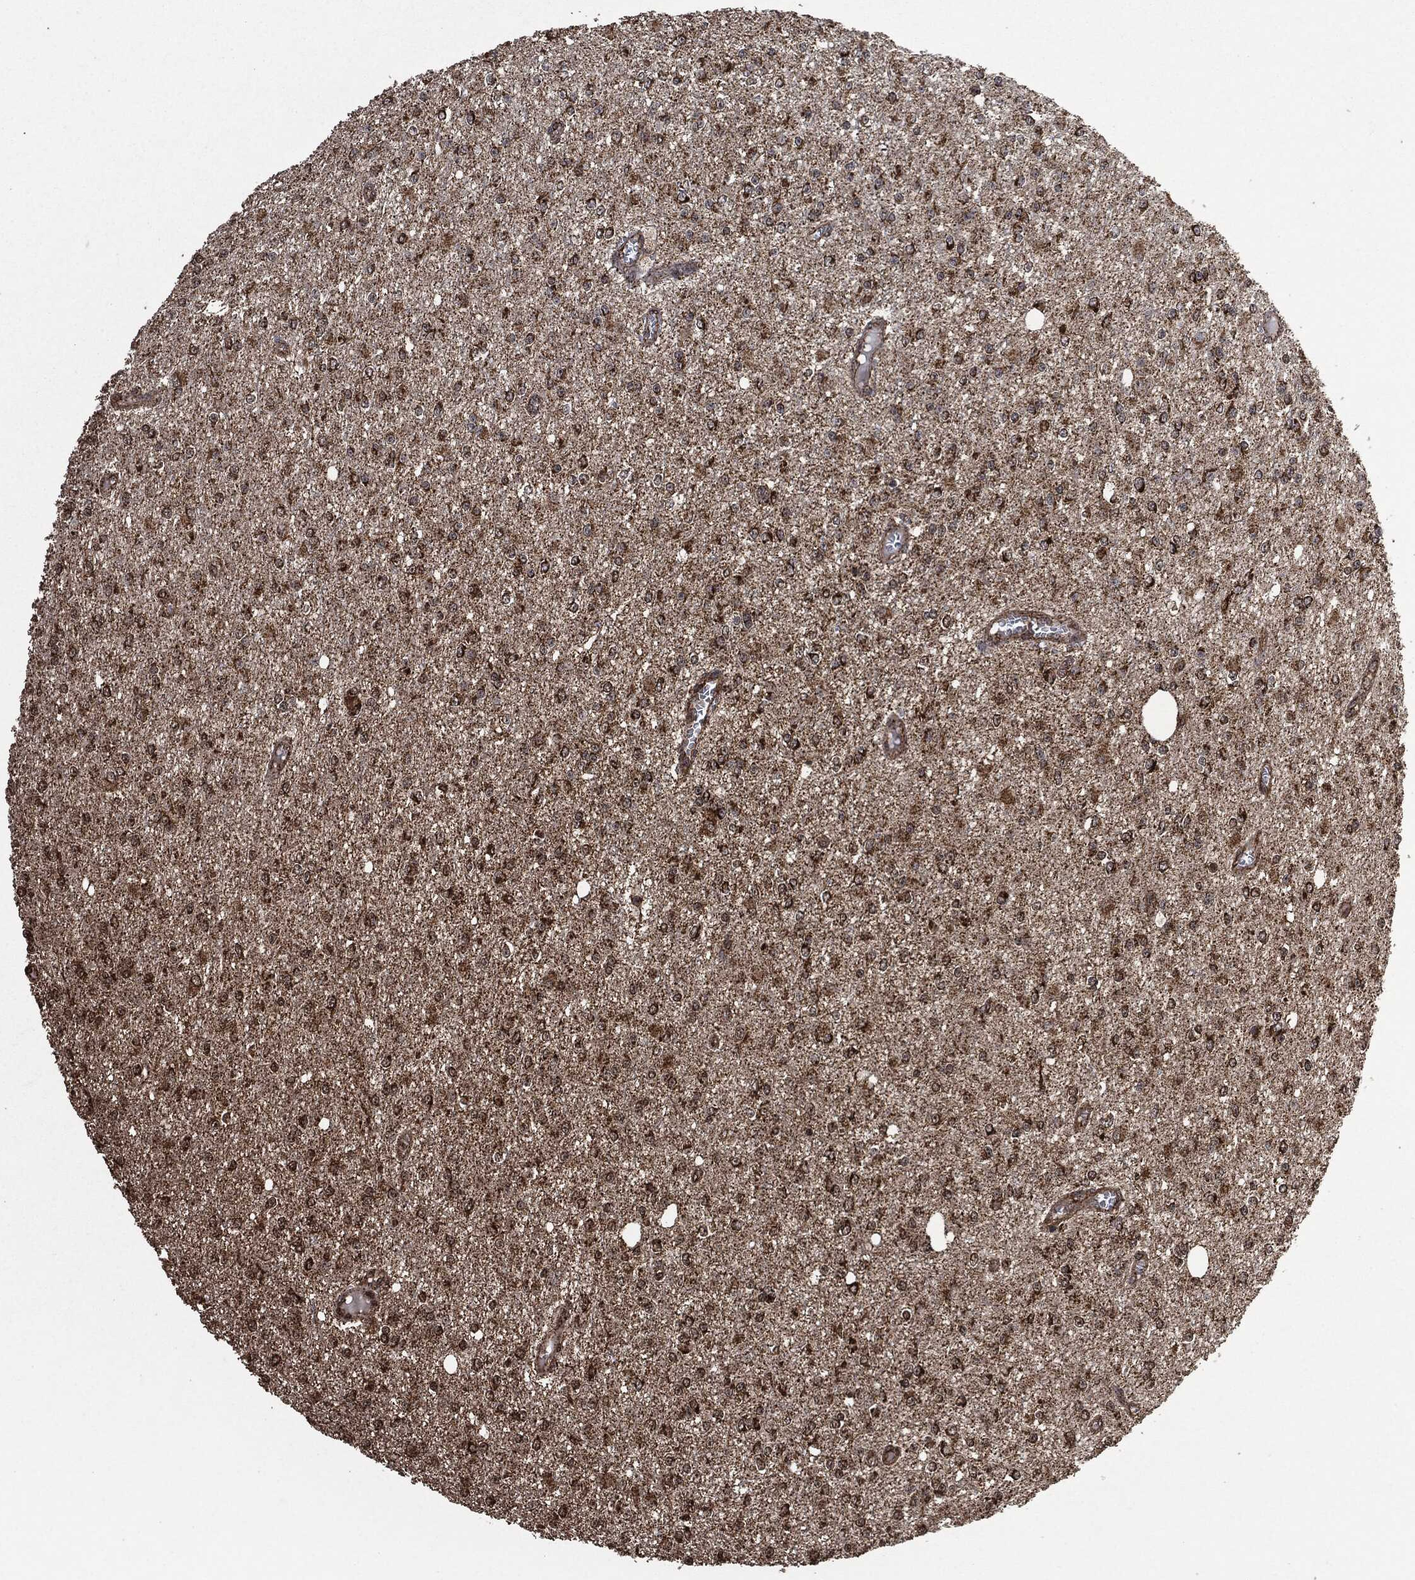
{"staining": {"intensity": "strong", "quantity": ">75%", "location": "cytoplasmic/membranous"}, "tissue": "glioma", "cell_type": "Tumor cells", "image_type": "cancer", "snomed": [{"axis": "morphology", "description": "Glioma, malignant, Low grade"}, {"axis": "topography", "description": "Brain"}], "caption": "A micrograph showing strong cytoplasmic/membranous expression in about >75% of tumor cells in glioma, as visualized by brown immunohistochemical staining.", "gene": "LIG3", "patient": {"sex": "female", "age": 45}}